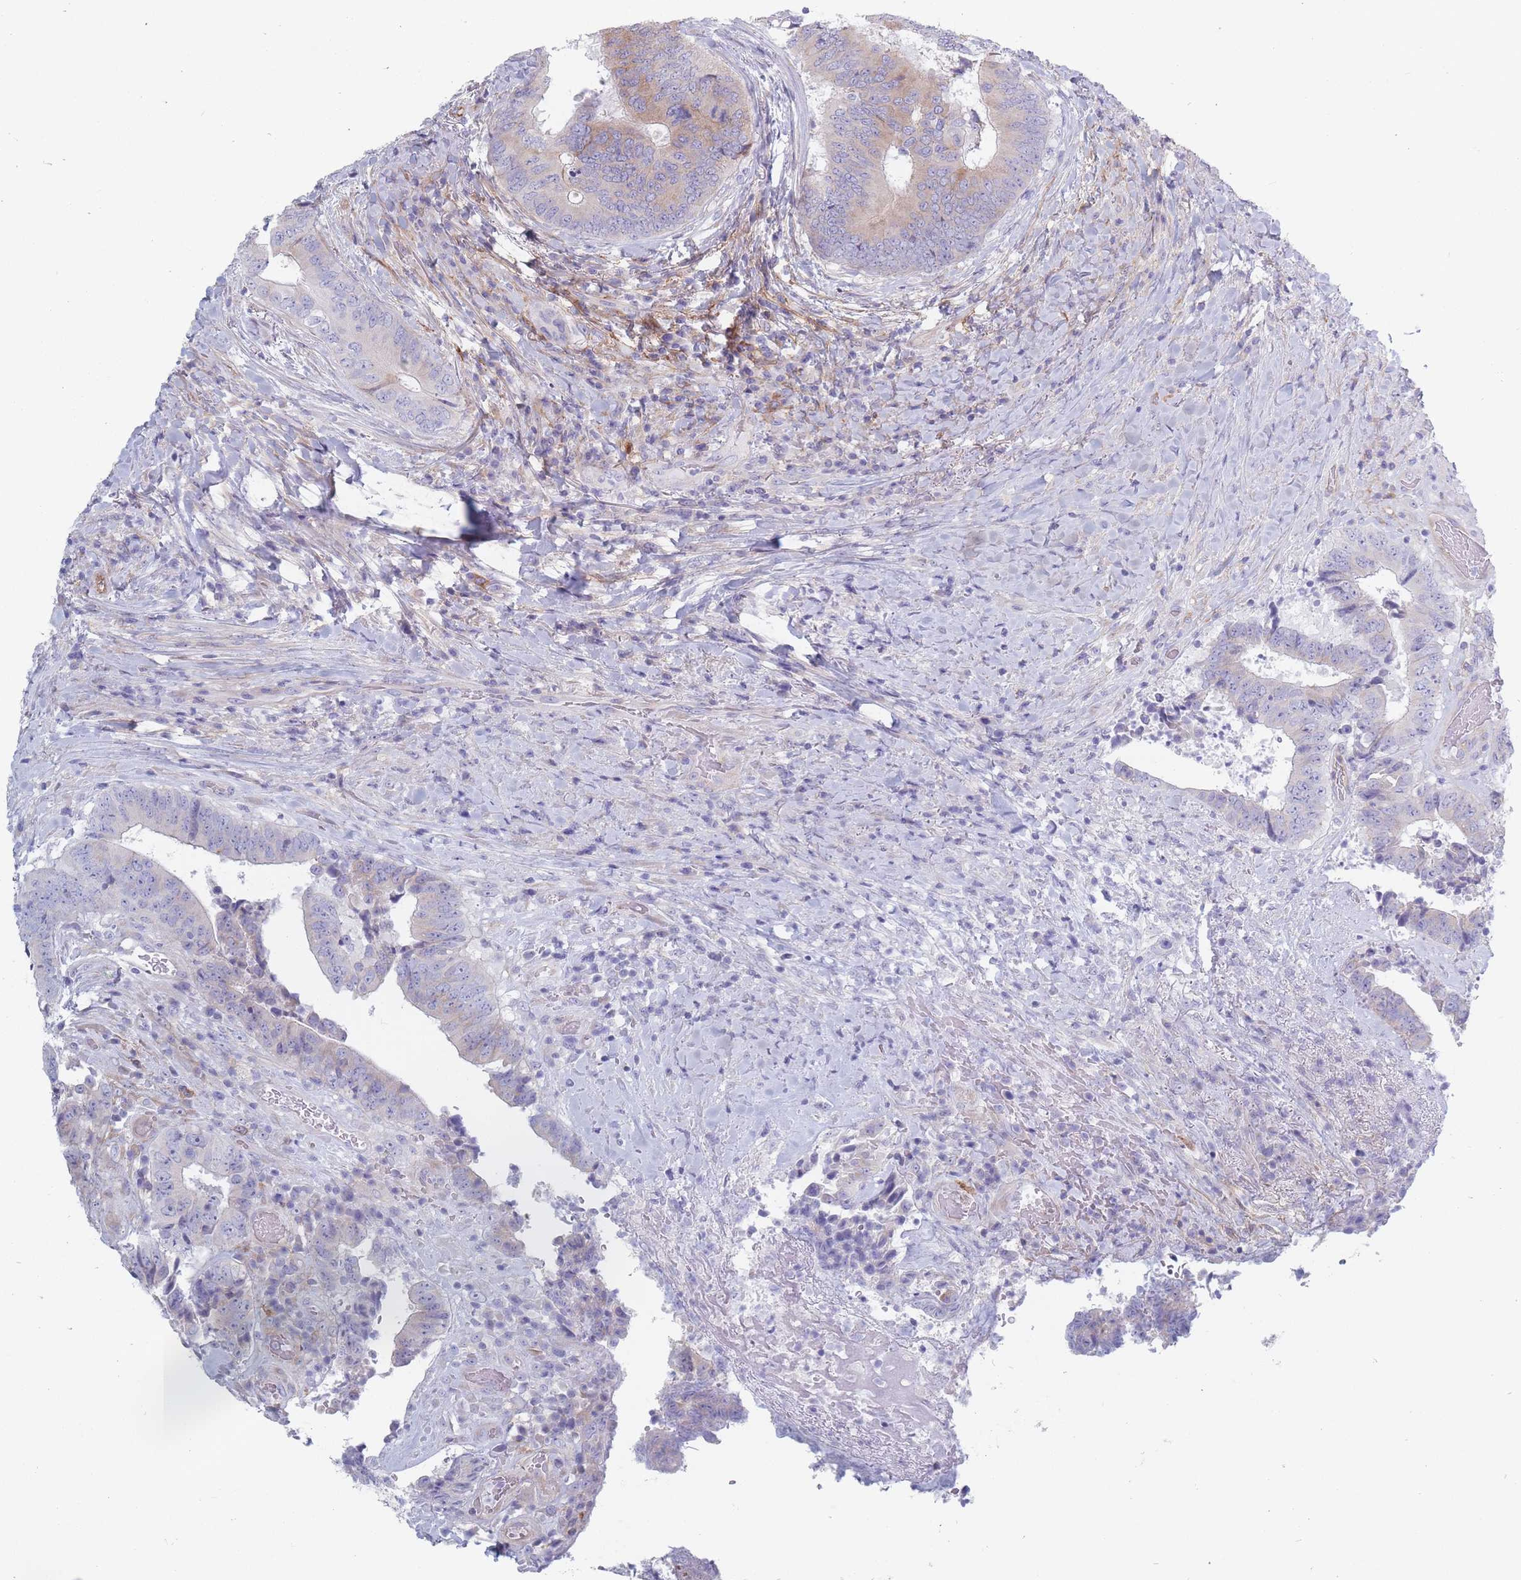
{"staining": {"intensity": "weak", "quantity": "25%-75%", "location": "cytoplasmic/membranous"}, "tissue": "colorectal cancer", "cell_type": "Tumor cells", "image_type": "cancer", "snomed": [{"axis": "morphology", "description": "Adenocarcinoma, NOS"}, {"axis": "topography", "description": "Rectum"}], "caption": "Brown immunohistochemical staining in human colorectal cancer reveals weak cytoplasmic/membranous positivity in approximately 25%-75% of tumor cells.", "gene": "PLPP1", "patient": {"sex": "male", "age": 72}}